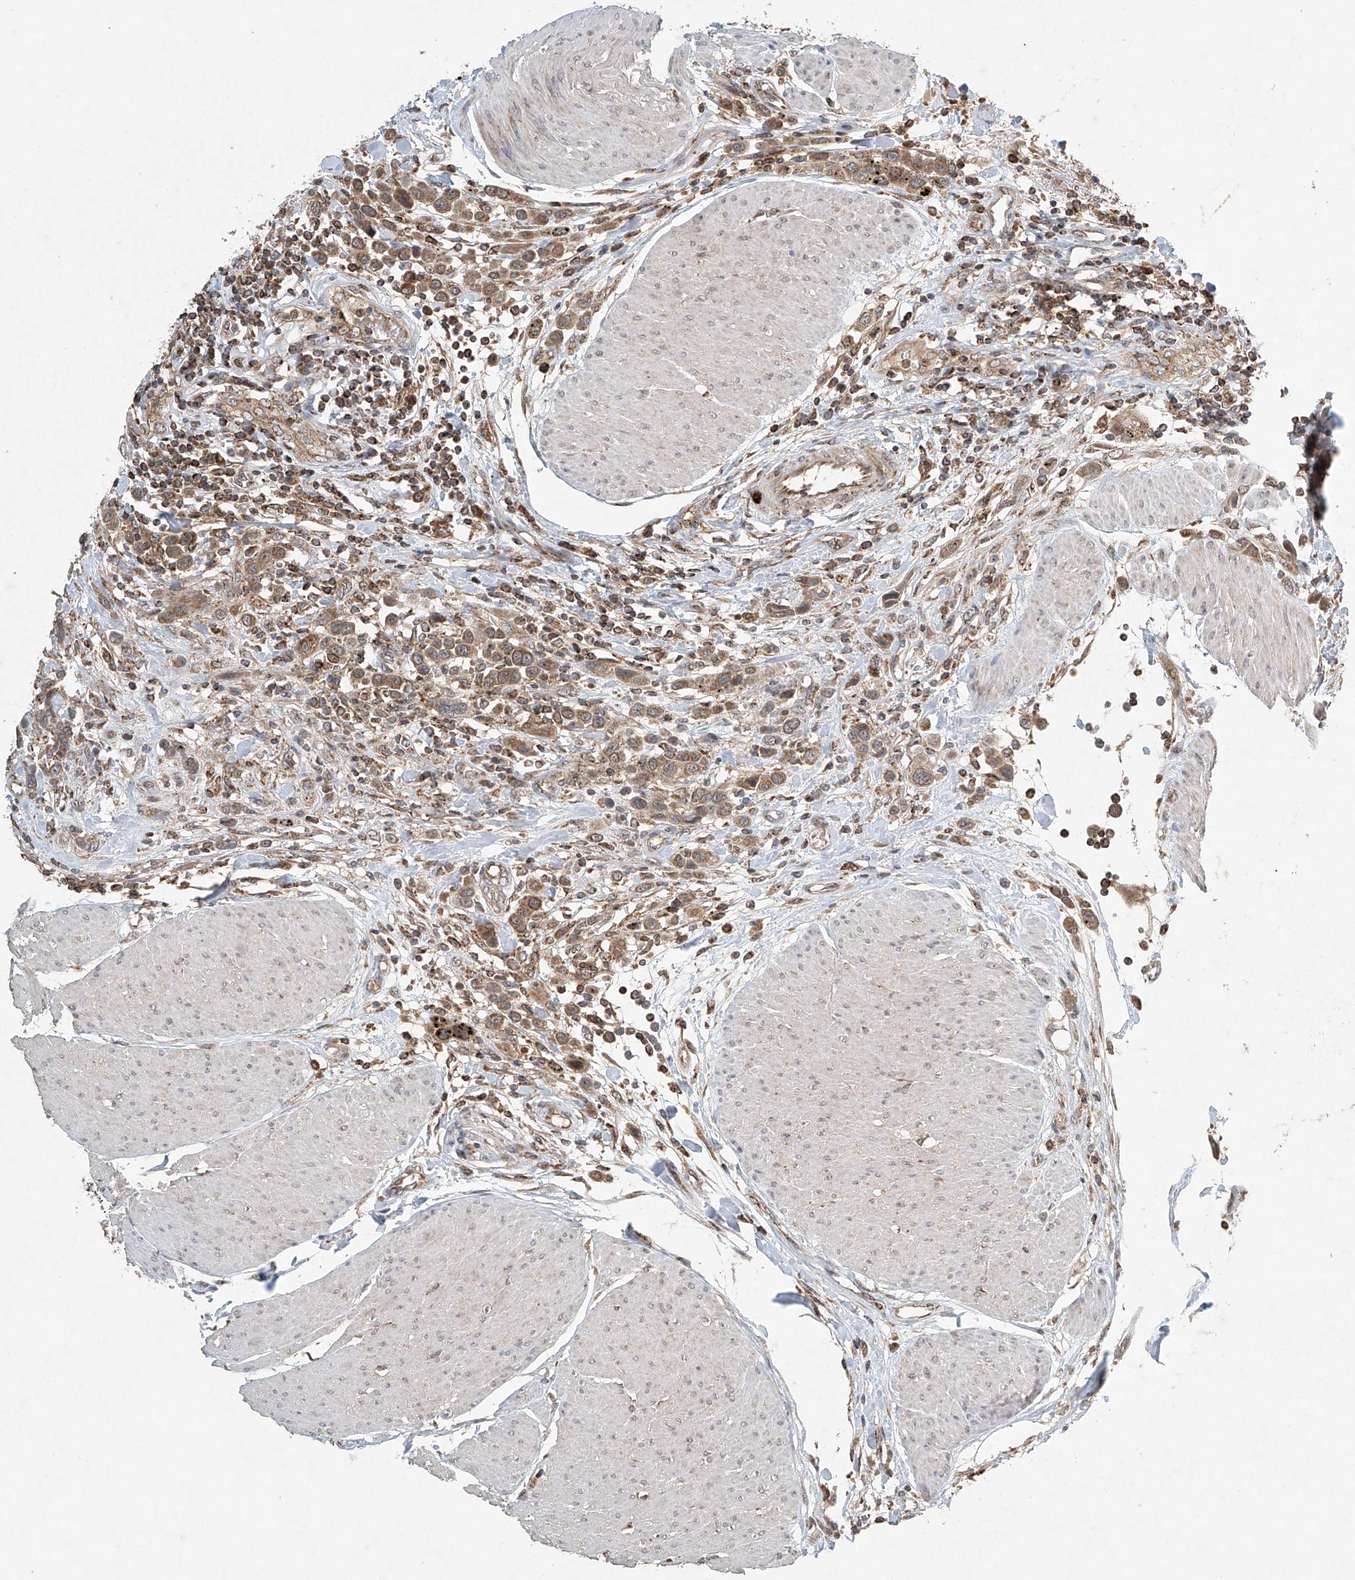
{"staining": {"intensity": "moderate", "quantity": ">75%", "location": "cytoplasmic/membranous"}, "tissue": "urothelial cancer", "cell_type": "Tumor cells", "image_type": "cancer", "snomed": [{"axis": "morphology", "description": "Urothelial carcinoma, High grade"}, {"axis": "topography", "description": "Urinary bladder"}], "caption": "Protein analysis of urothelial carcinoma (high-grade) tissue reveals moderate cytoplasmic/membranous expression in about >75% of tumor cells.", "gene": "DCAF11", "patient": {"sex": "male", "age": 50}}